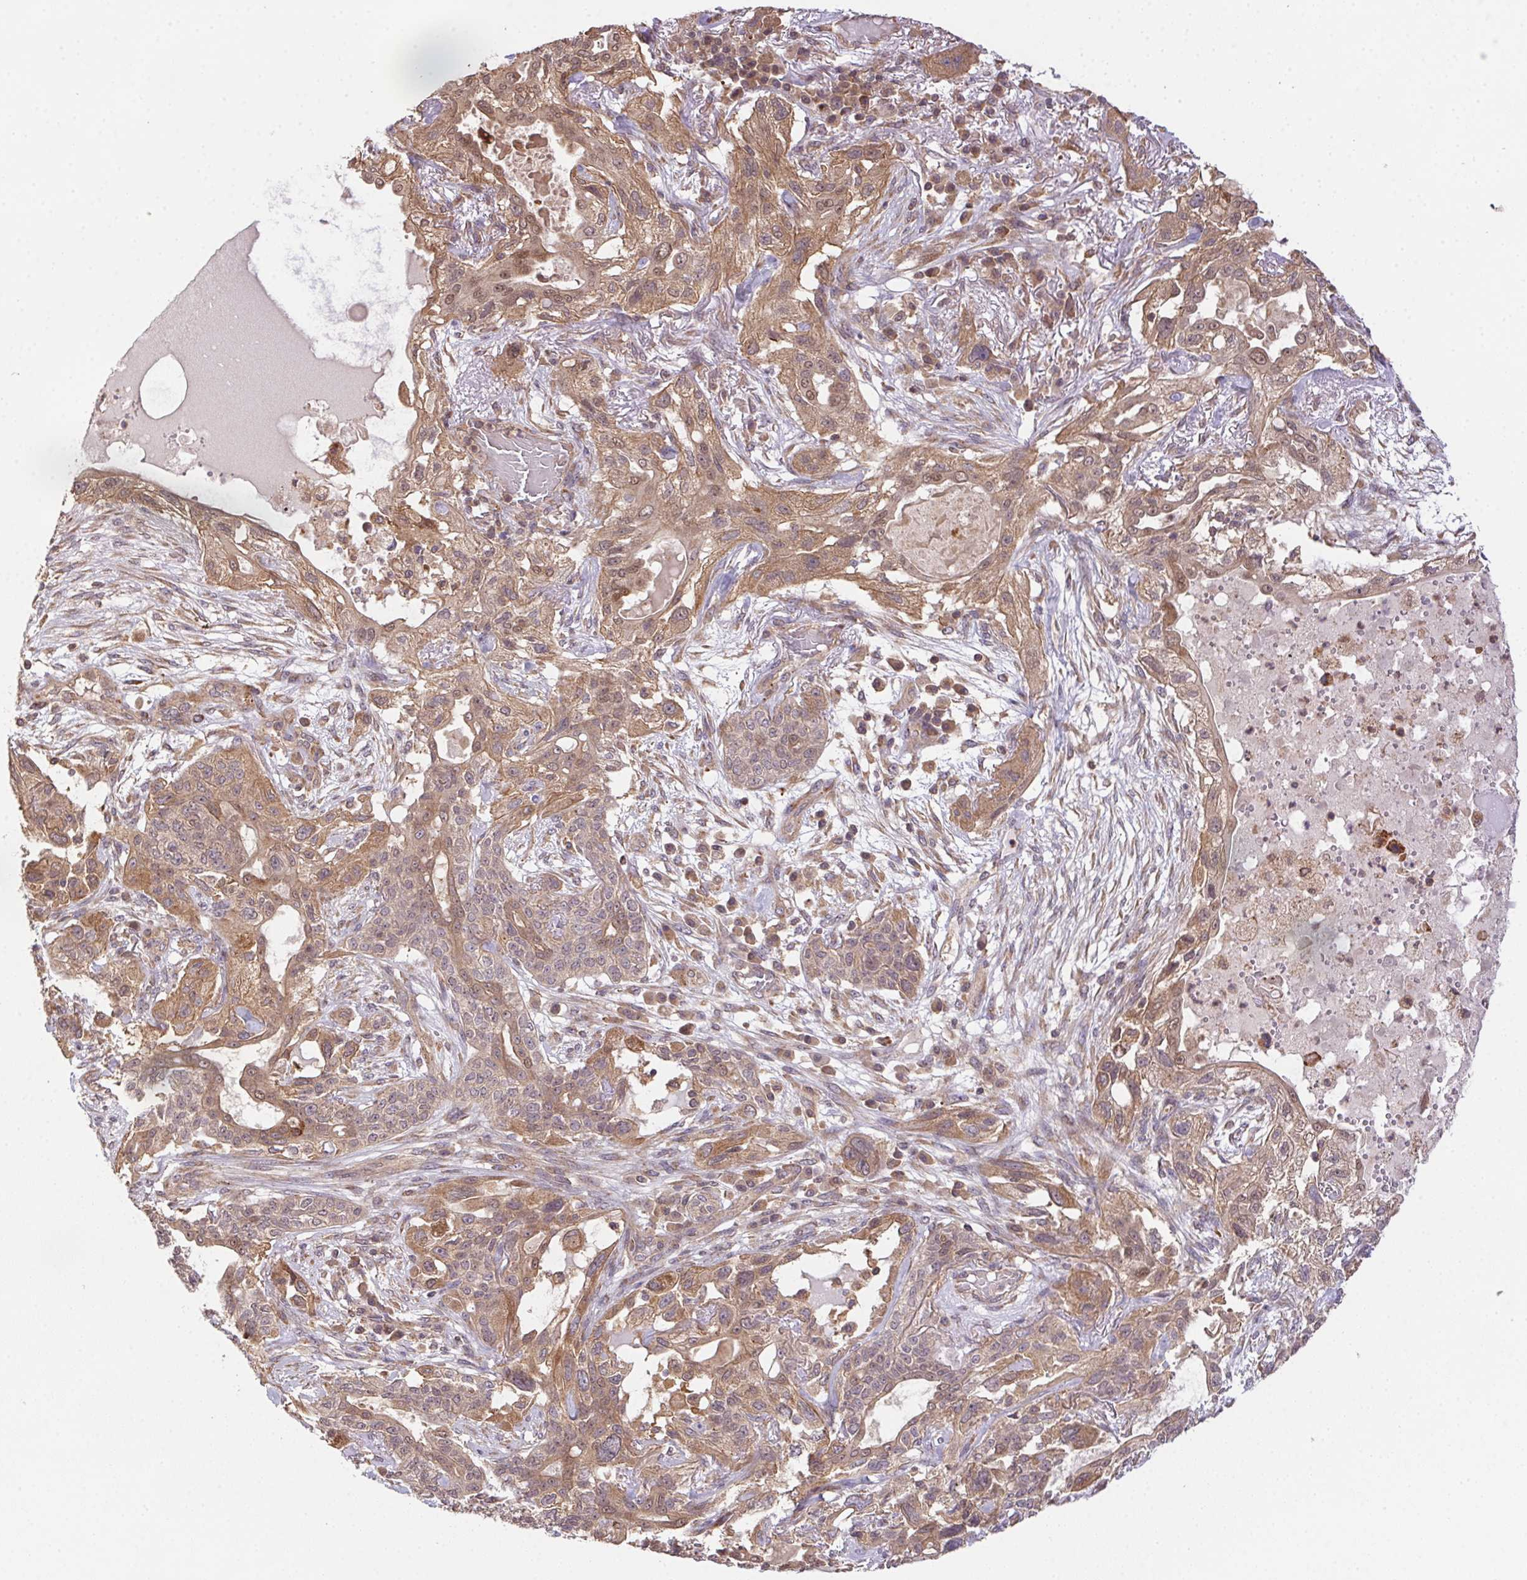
{"staining": {"intensity": "weak", "quantity": ">75%", "location": "cytoplasmic/membranous,nuclear"}, "tissue": "lung cancer", "cell_type": "Tumor cells", "image_type": "cancer", "snomed": [{"axis": "morphology", "description": "Squamous cell carcinoma, NOS"}, {"axis": "topography", "description": "Lung"}], "caption": "Protein expression analysis of lung cancer (squamous cell carcinoma) shows weak cytoplasmic/membranous and nuclear staining in approximately >75% of tumor cells.", "gene": "MEX3D", "patient": {"sex": "female", "age": 70}}